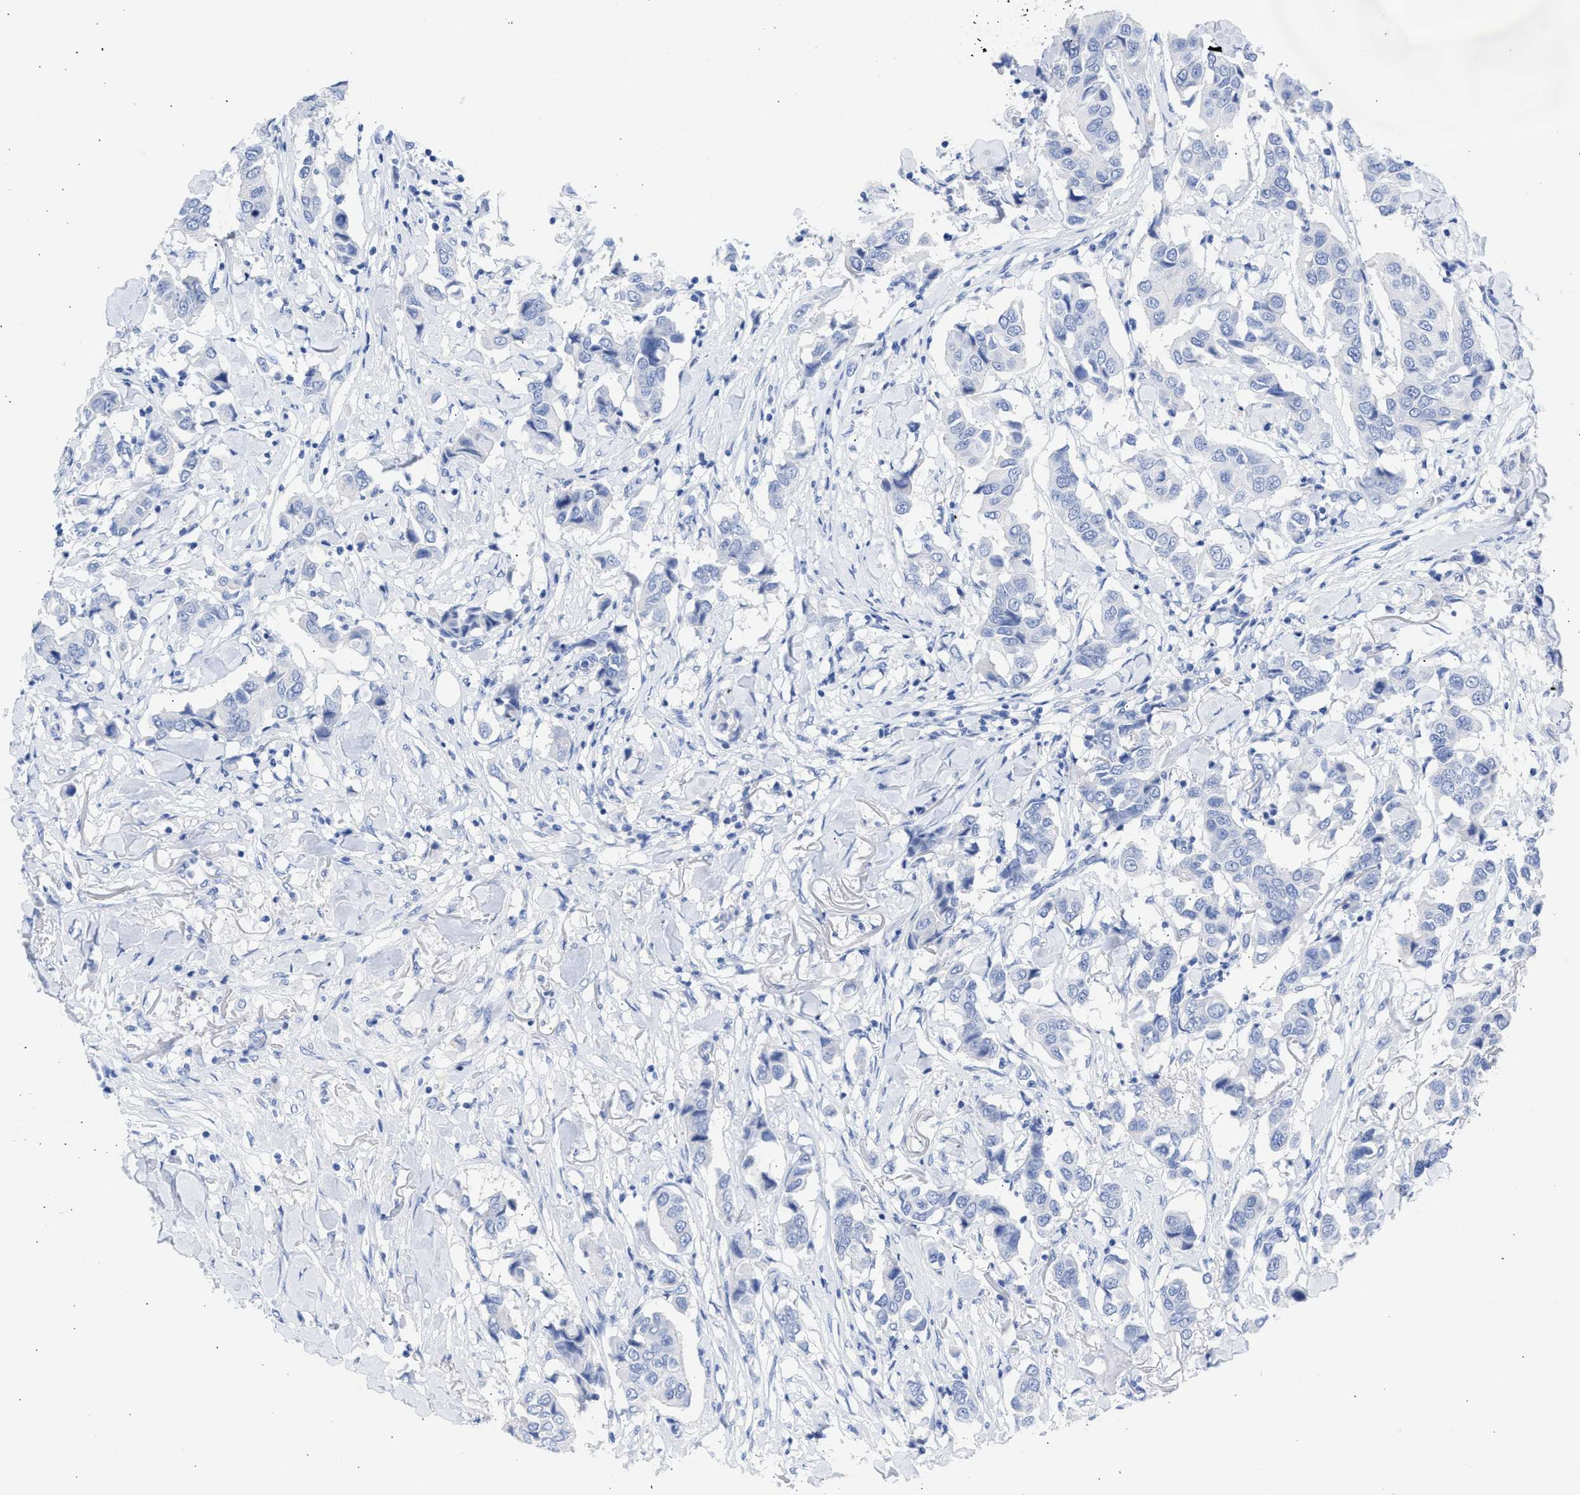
{"staining": {"intensity": "negative", "quantity": "none", "location": "none"}, "tissue": "breast cancer", "cell_type": "Tumor cells", "image_type": "cancer", "snomed": [{"axis": "morphology", "description": "Duct carcinoma"}, {"axis": "topography", "description": "Breast"}], "caption": "Immunohistochemistry (IHC) histopathology image of human breast cancer (invasive ductal carcinoma) stained for a protein (brown), which displays no expression in tumor cells. (DAB (3,3'-diaminobenzidine) immunohistochemistry (IHC) with hematoxylin counter stain).", "gene": "NCAM1", "patient": {"sex": "female", "age": 80}}